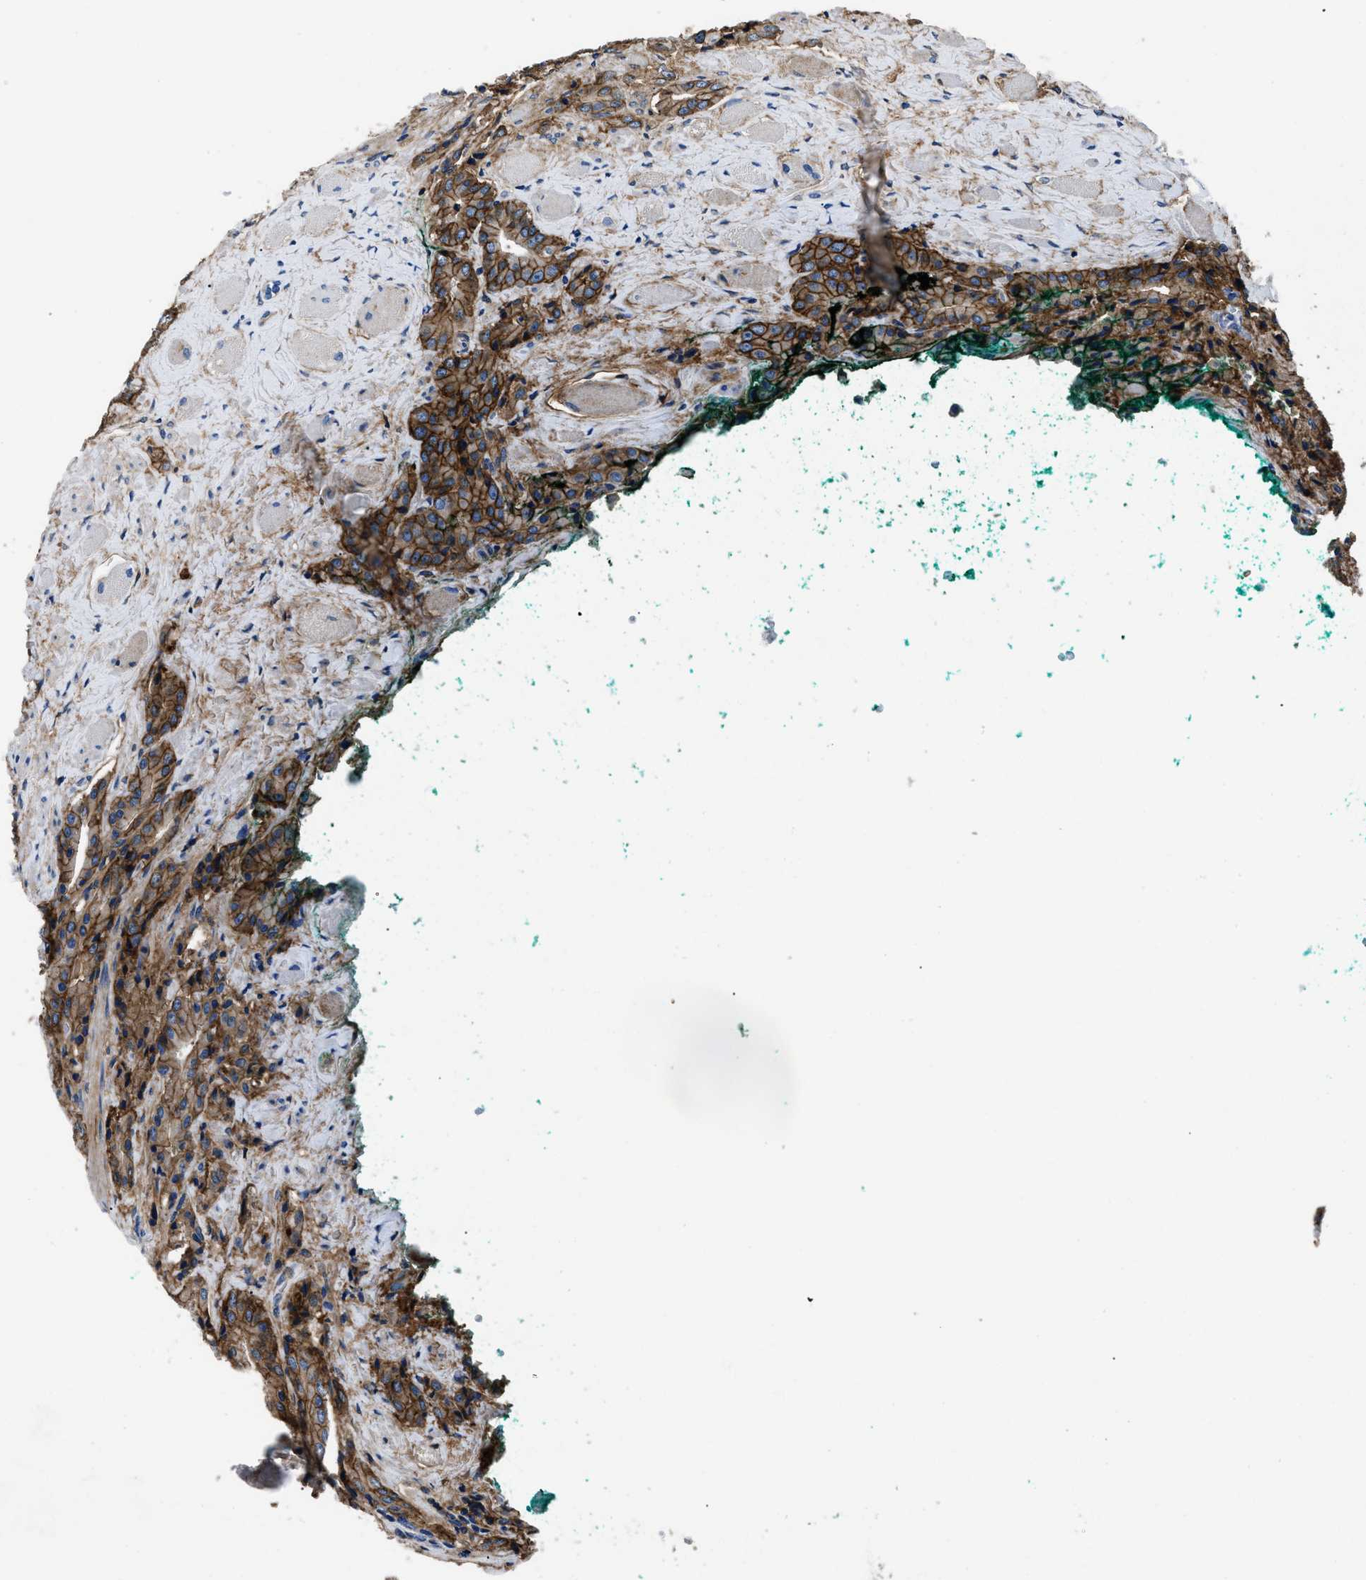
{"staining": {"intensity": "strong", "quantity": ">75%", "location": "cytoplasmic/membranous"}, "tissue": "prostate cancer", "cell_type": "Tumor cells", "image_type": "cancer", "snomed": [{"axis": "morphology", "description": "Adenocarcinoma, High grade"}, {"axis": "topography", "description": "Prostate"}], "caption": "This photomicrograph reveals IHC staining of human prostate cancer, with high strong cytoplasmic/membranous expression in about >75% of tumor cells.", "gene": "CD276", "patient": {"sex": "male", "age": 71}}